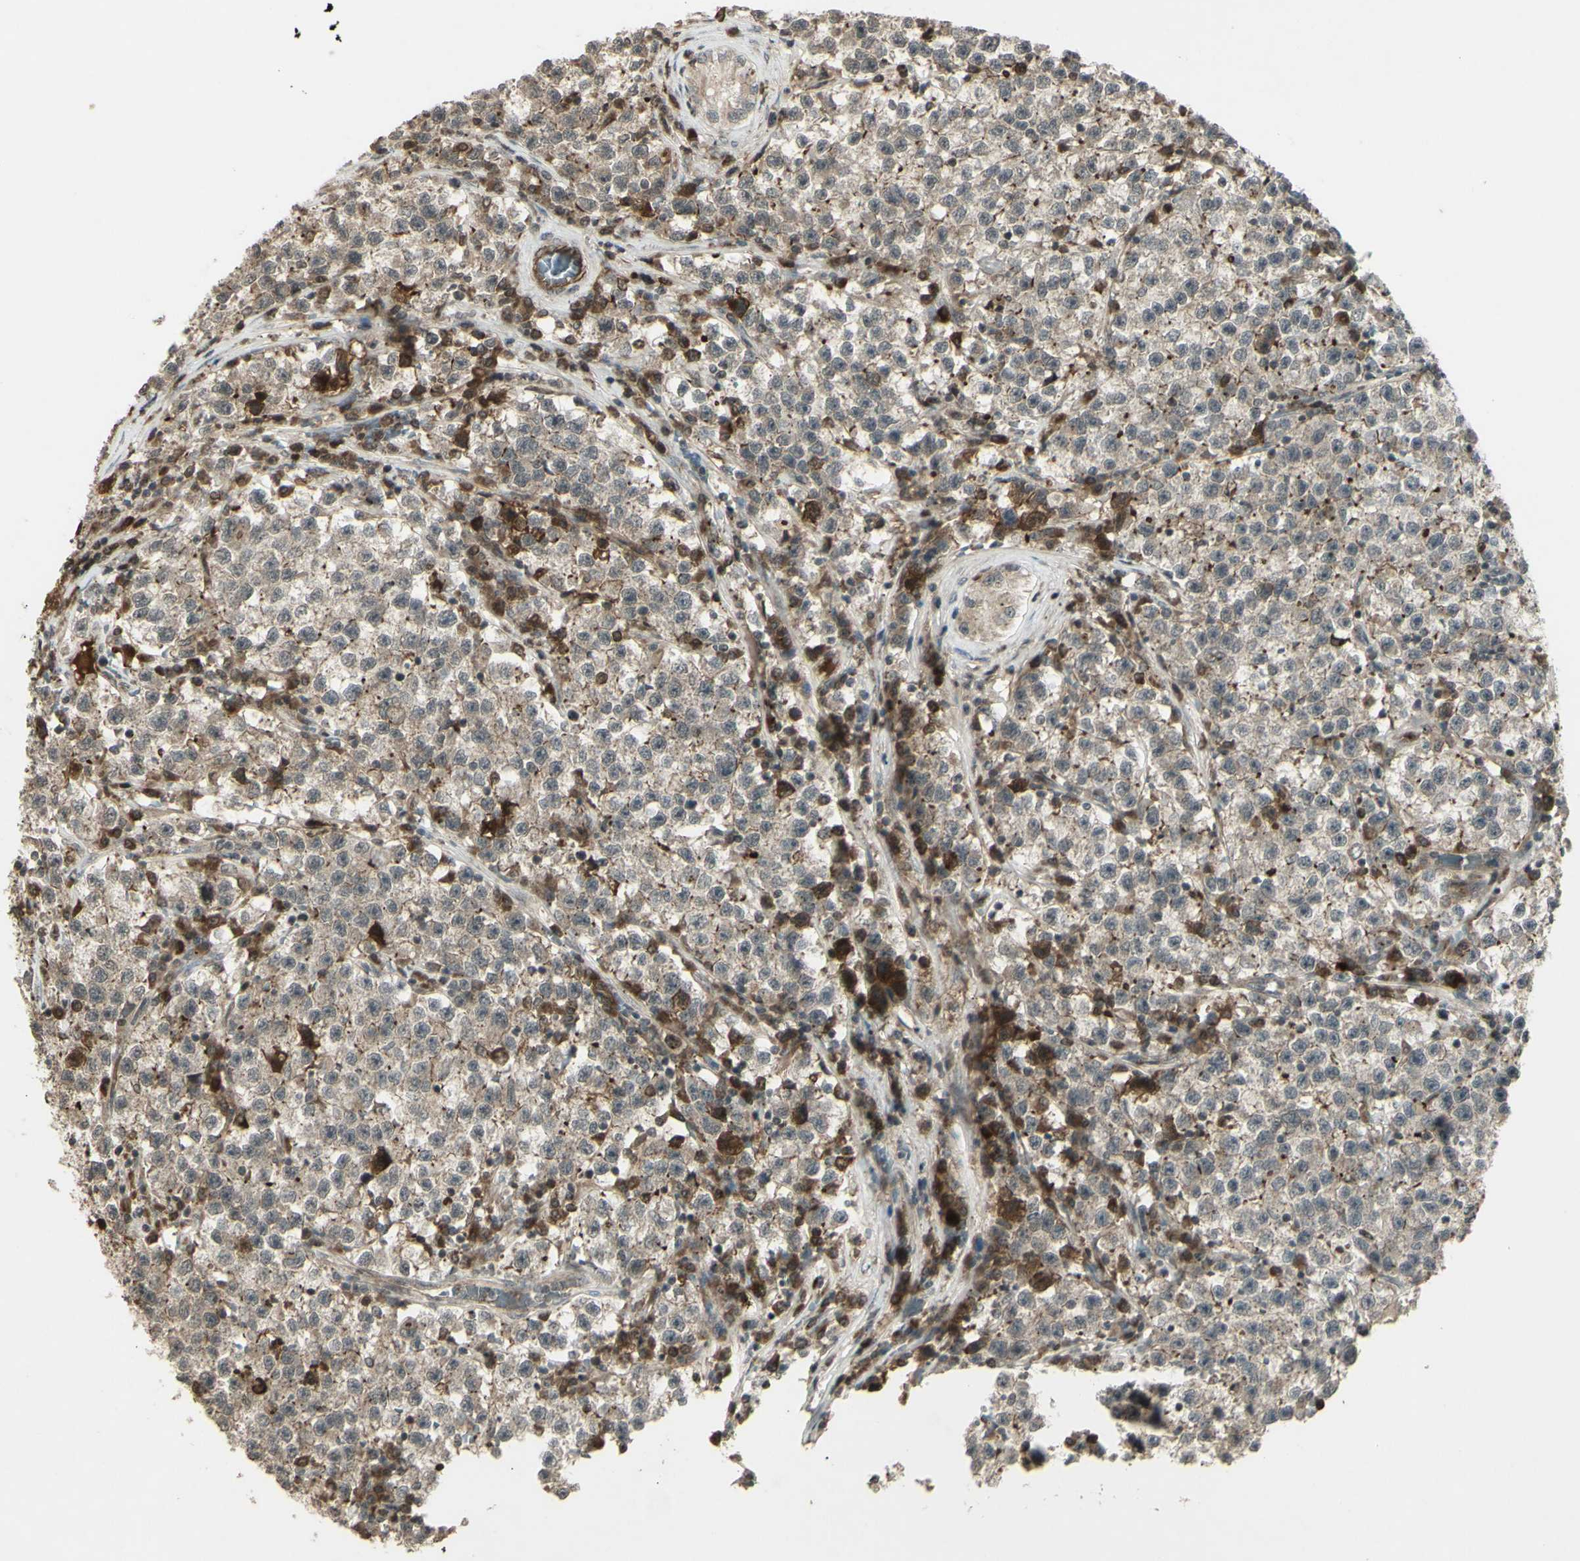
{"staining": {"intensity": "weak", "quantity": ">75%", "location": "cytoplasmic/membranous"}, "tissue": "testis cancer", "cell_type": "Tumor cells", "image_type": "cancer", "snomed": [{"axis": "morphology", "description": "Seminoma, NOS"}, {"axis": "topography", "description": "Testis"}], "caption": "A brown stain highlights weak cytoplasmic/membranous expression of a protein in human testis seminoma tumor cells.", "gene": "BLNK", "patient": {"sex": "male", "age": 22}}